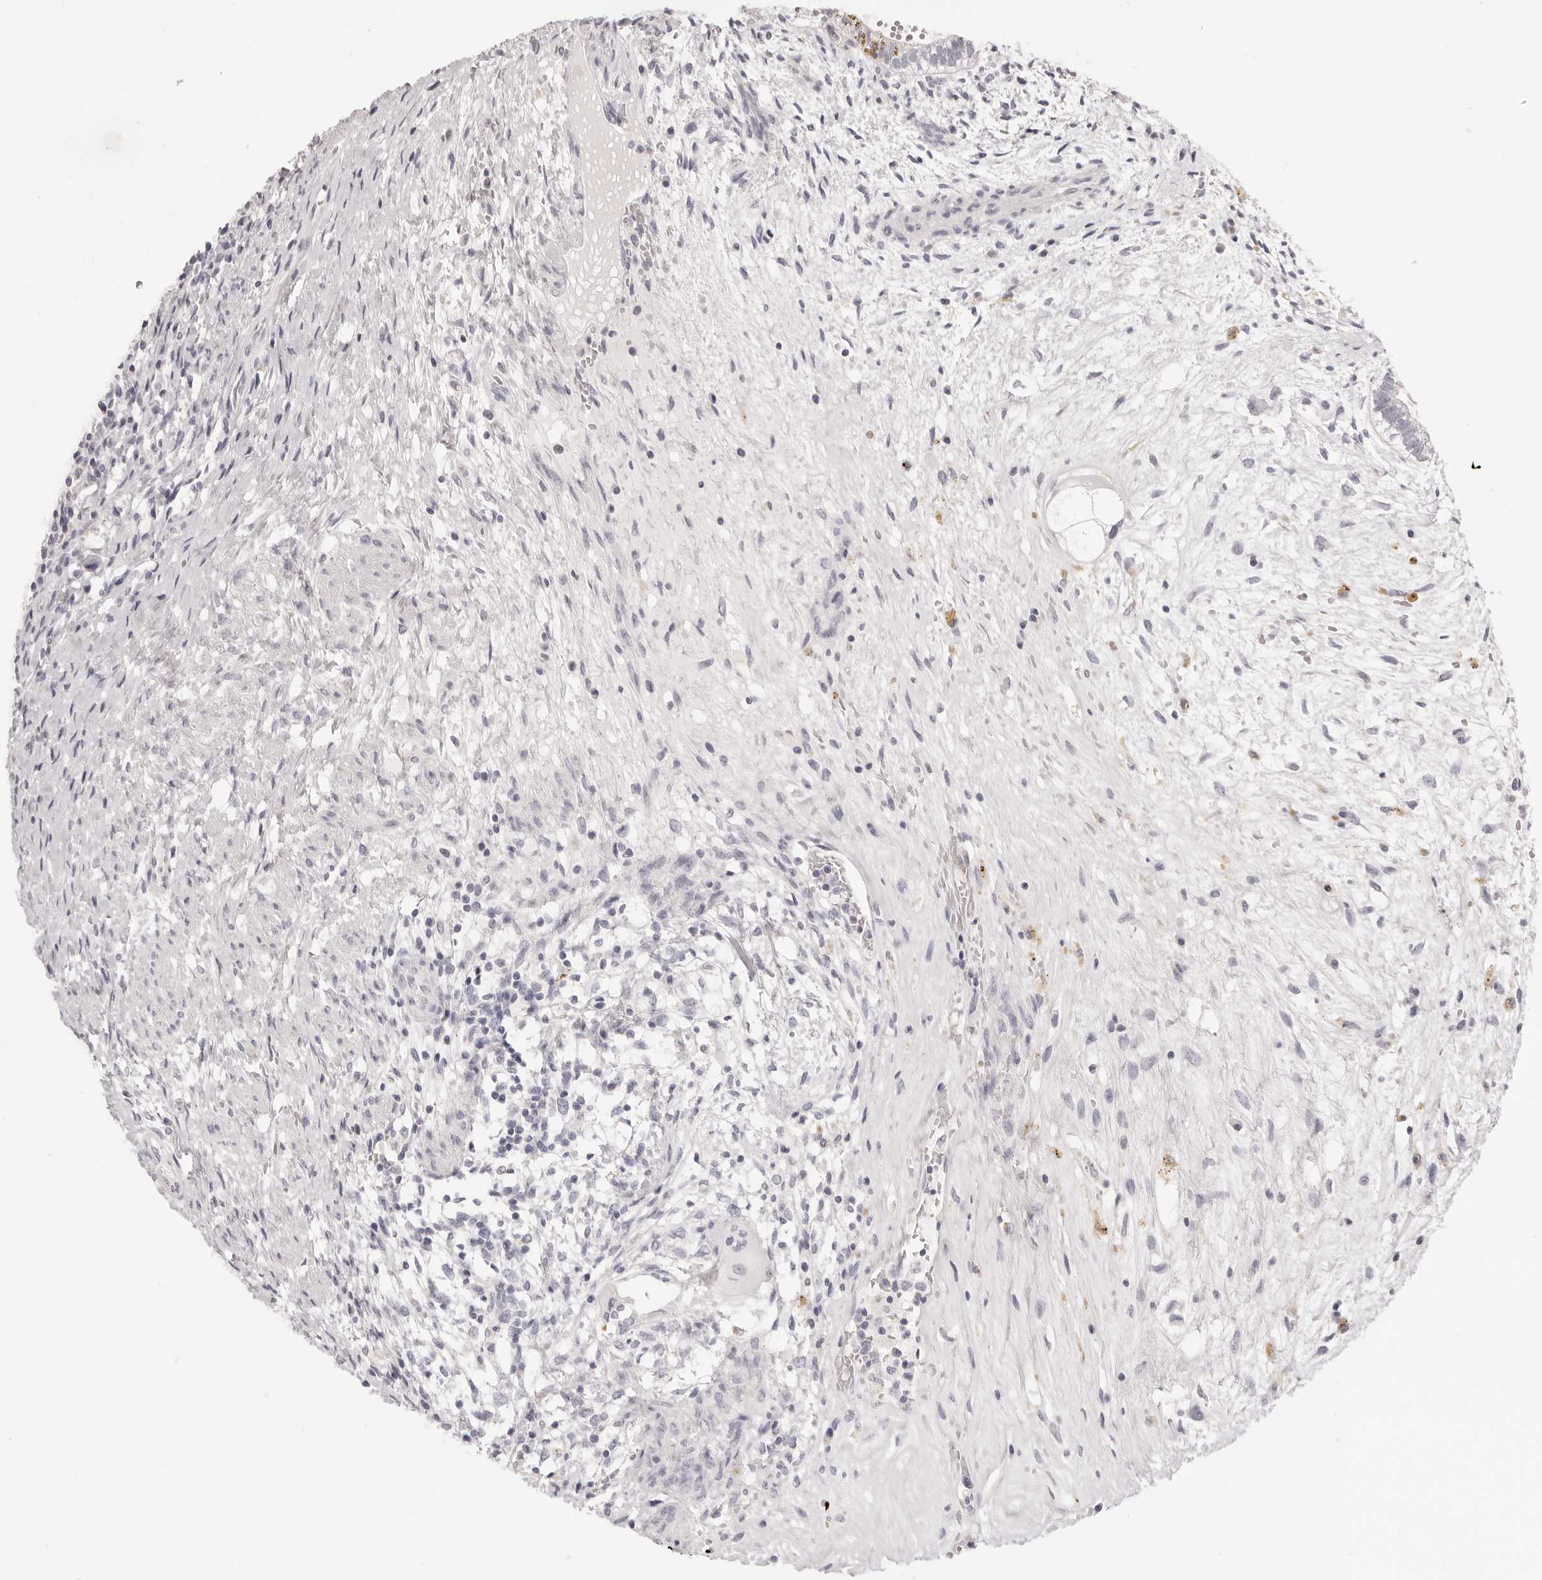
{"staining": {"intensity": "negative", "quantity": "none", "location": "none"}, "tissue": "testis cancer", "cell_type": "Tumor cells", "image_type": "cancer", "snomed": [{"axis": "morphology", "description": "Carcinoma, Embryonal, NOS"}, {"axis": "topography", "description": "Testis"}], "caption": "DAB (3,3'-diaminobenzidine) immunohistochemical staining of testis cancer (embryonal carcinoma) reveals no significant expression in tumor cells. (DAB (3,3'-diaminobenzidine) immunohistochemistry (IHC), high magnification).", "gene": "FABP1", "patient": {"sex": "male", "age": 26}}